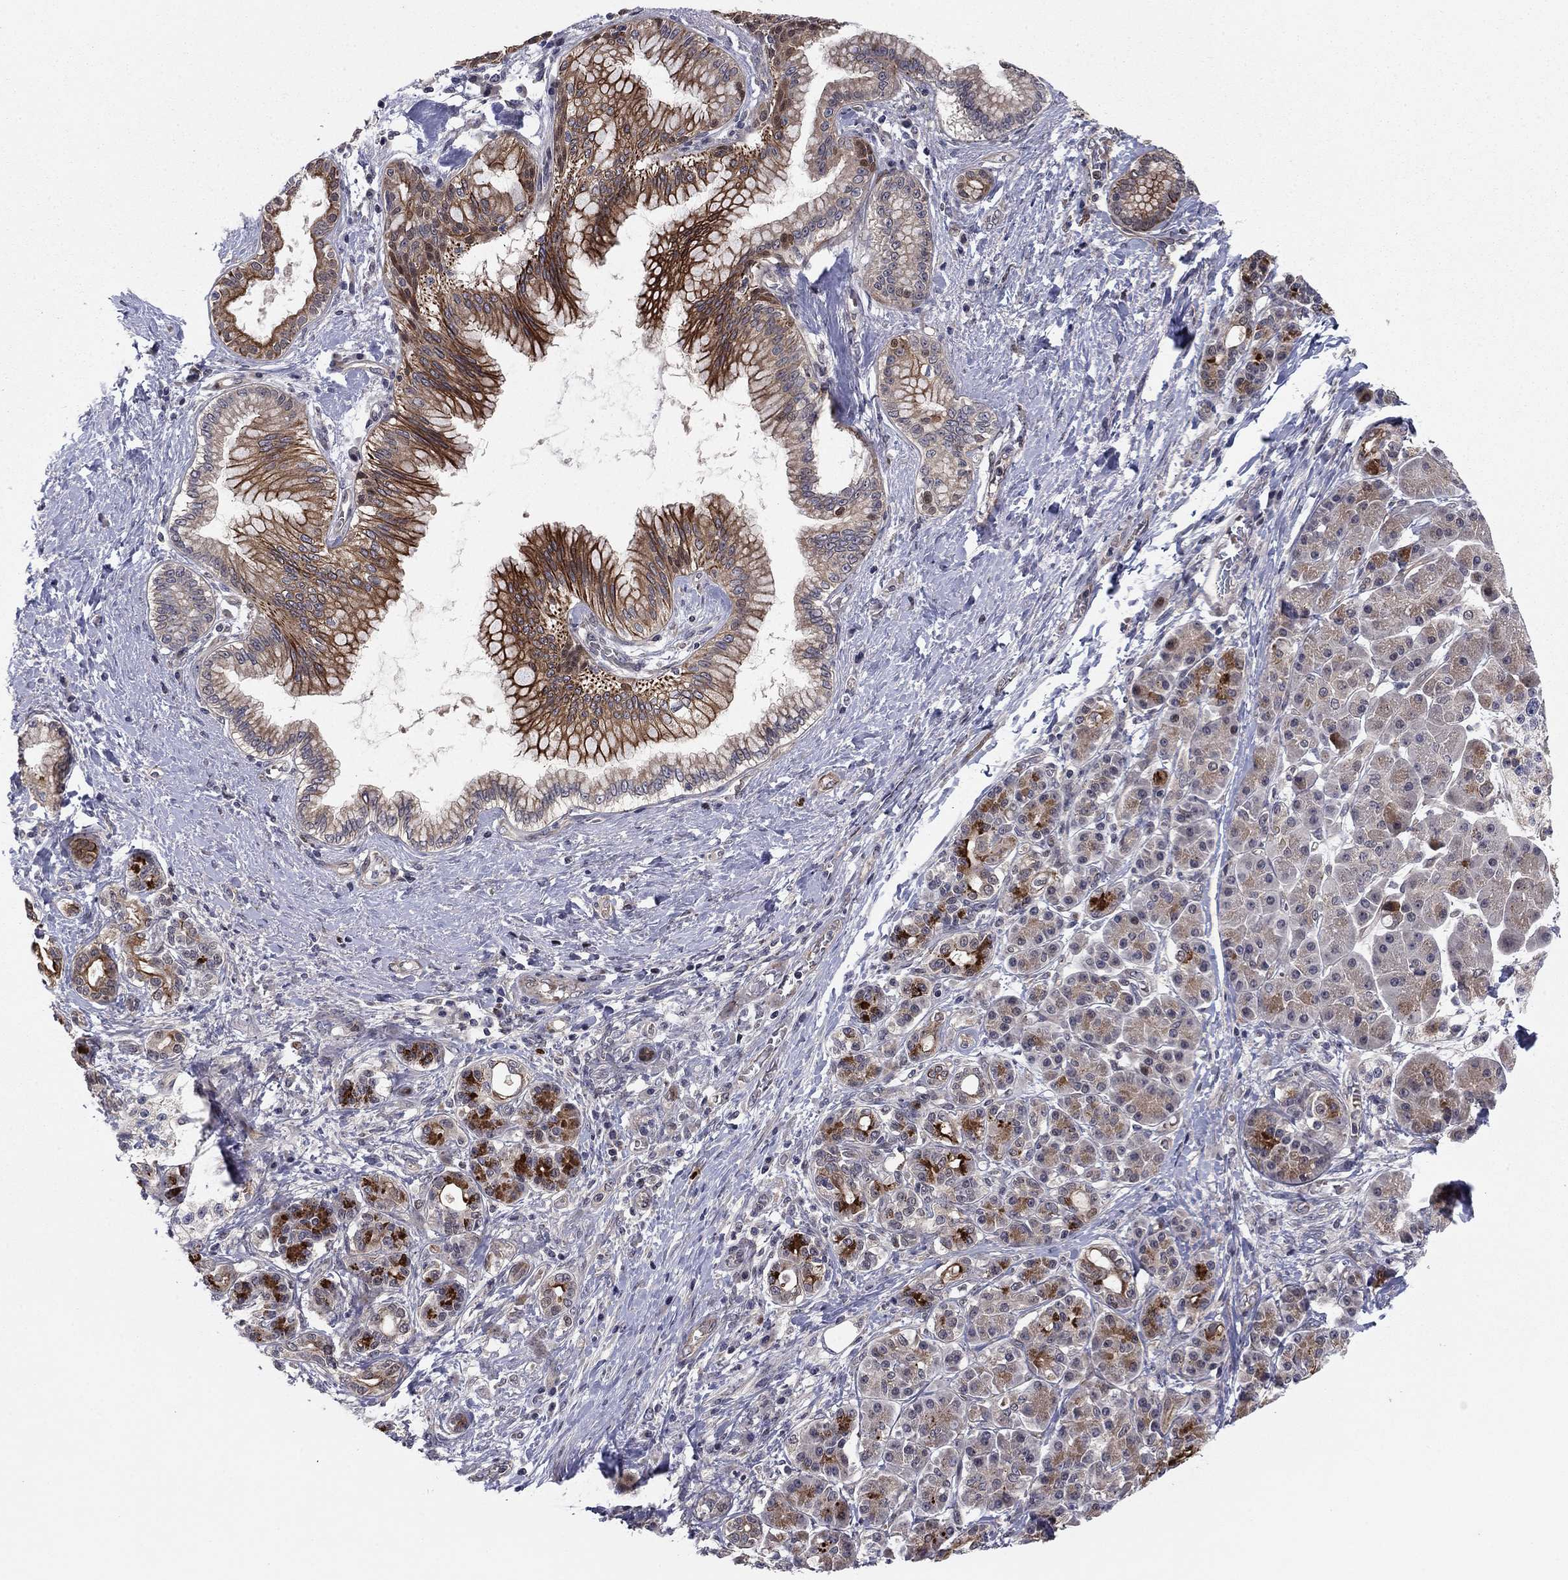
{"staining": {"intensity": "moderate", "quantity": "25%-75%", "location": "cytoplasmic/membranous"}, "tissue": "pancreatic cancer", "cell_type": "Tumor cells", "image_type": "cancer", "snomed": [{"axis": "morphology", "description": "Adenocarcinoma, NOS"}, {"axis": "topography", "description": "Pancreas"}], "caption": "A histopathology image of pancreatic adenocarcinoma stained for a protein displays moderate cytoplasmic/membranous brown staining in tumor cells. The staining is performed using DAB brown chromogen to label protein expression. The nuclei are counter-stained blue using hematoxylin.", "gene": "BCL11A", "patient": {"sex": "female", "age": 73}}